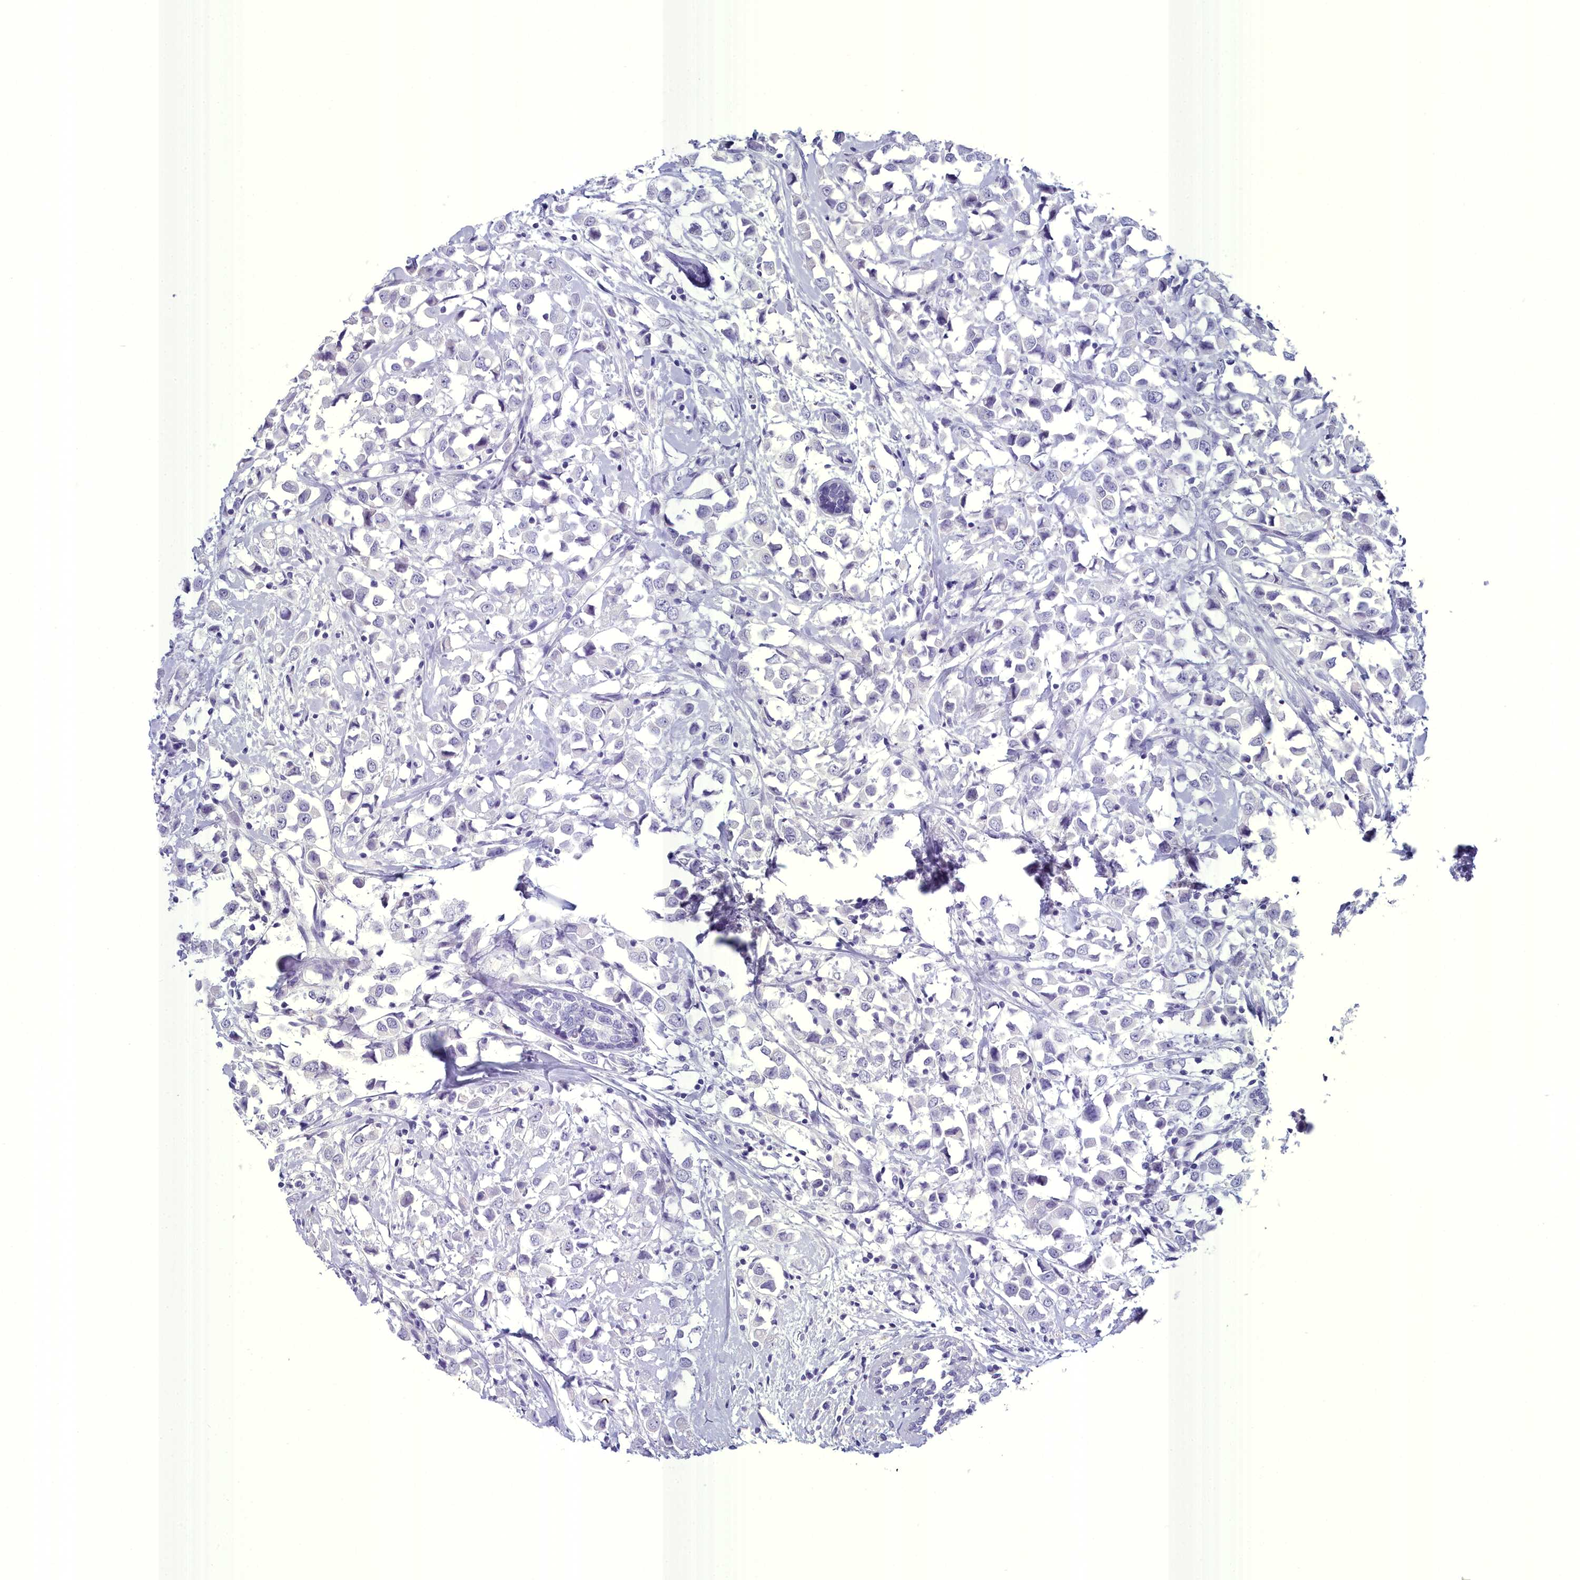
{"staining": {"intensity": "negative", "quantity": "none", "location": "none"}, "tissue": "breast cancer", "cell_type": "Tumor cells", "image_type": "cancer", "snomed": [{"axis": "morphology", "description": "Duct carcinoma"}, {"axis": "topography", "description": "Breast"}], "caption": "IHC of intraductal carcinoma (breast) demonstrates no positivity in tumor cells. (Brightfield microscopy of DAB (3,3'-diaminobenzidine) IHC at high magnification).", "gene": "MAP6", "patient": {"sex": "female", "age": 61}}